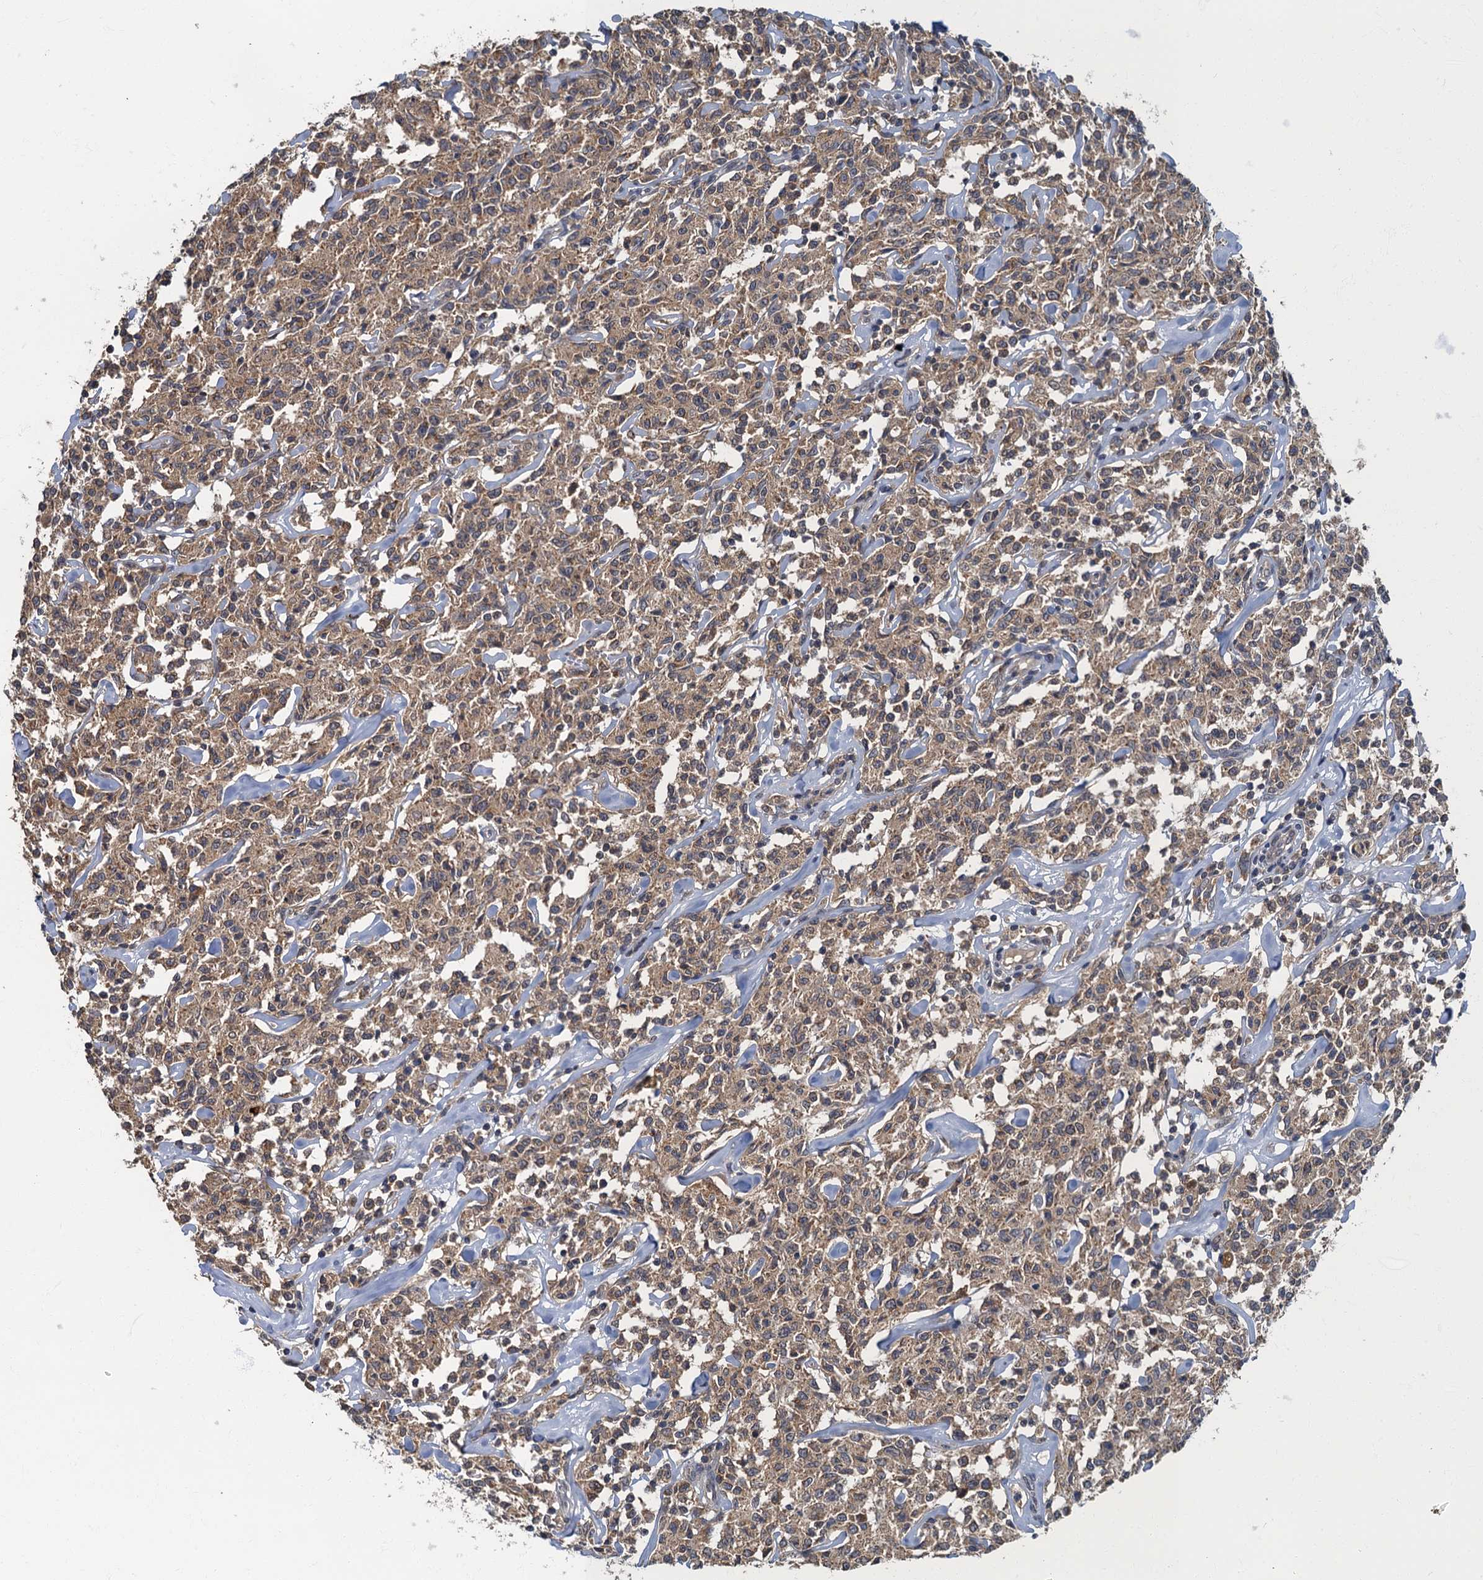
{"staining": {"intensity": "weak", "quantity": ">75%", "location": "cytoplasmic/membranous"}, "tissue": "lymphoma", "cell_type": "Tumor cells", "image_type": "cancer", "snomed": [{"axis": "morphology", "description": "Malignant lymphoma, non-Hodgkin's type, Low grade"}, {"axis": "topography", "description": "Small intestine"}], "caption": "Low-grade malignant lymphoma, non-Hodgkin's type tissue exhibits weak cytoplasmic/membranous staining in about >75% of tumor cells, visualized by immunohistochemistry.", "gene": "WDCP", "patient": {"sex": "female", "age": 59}}